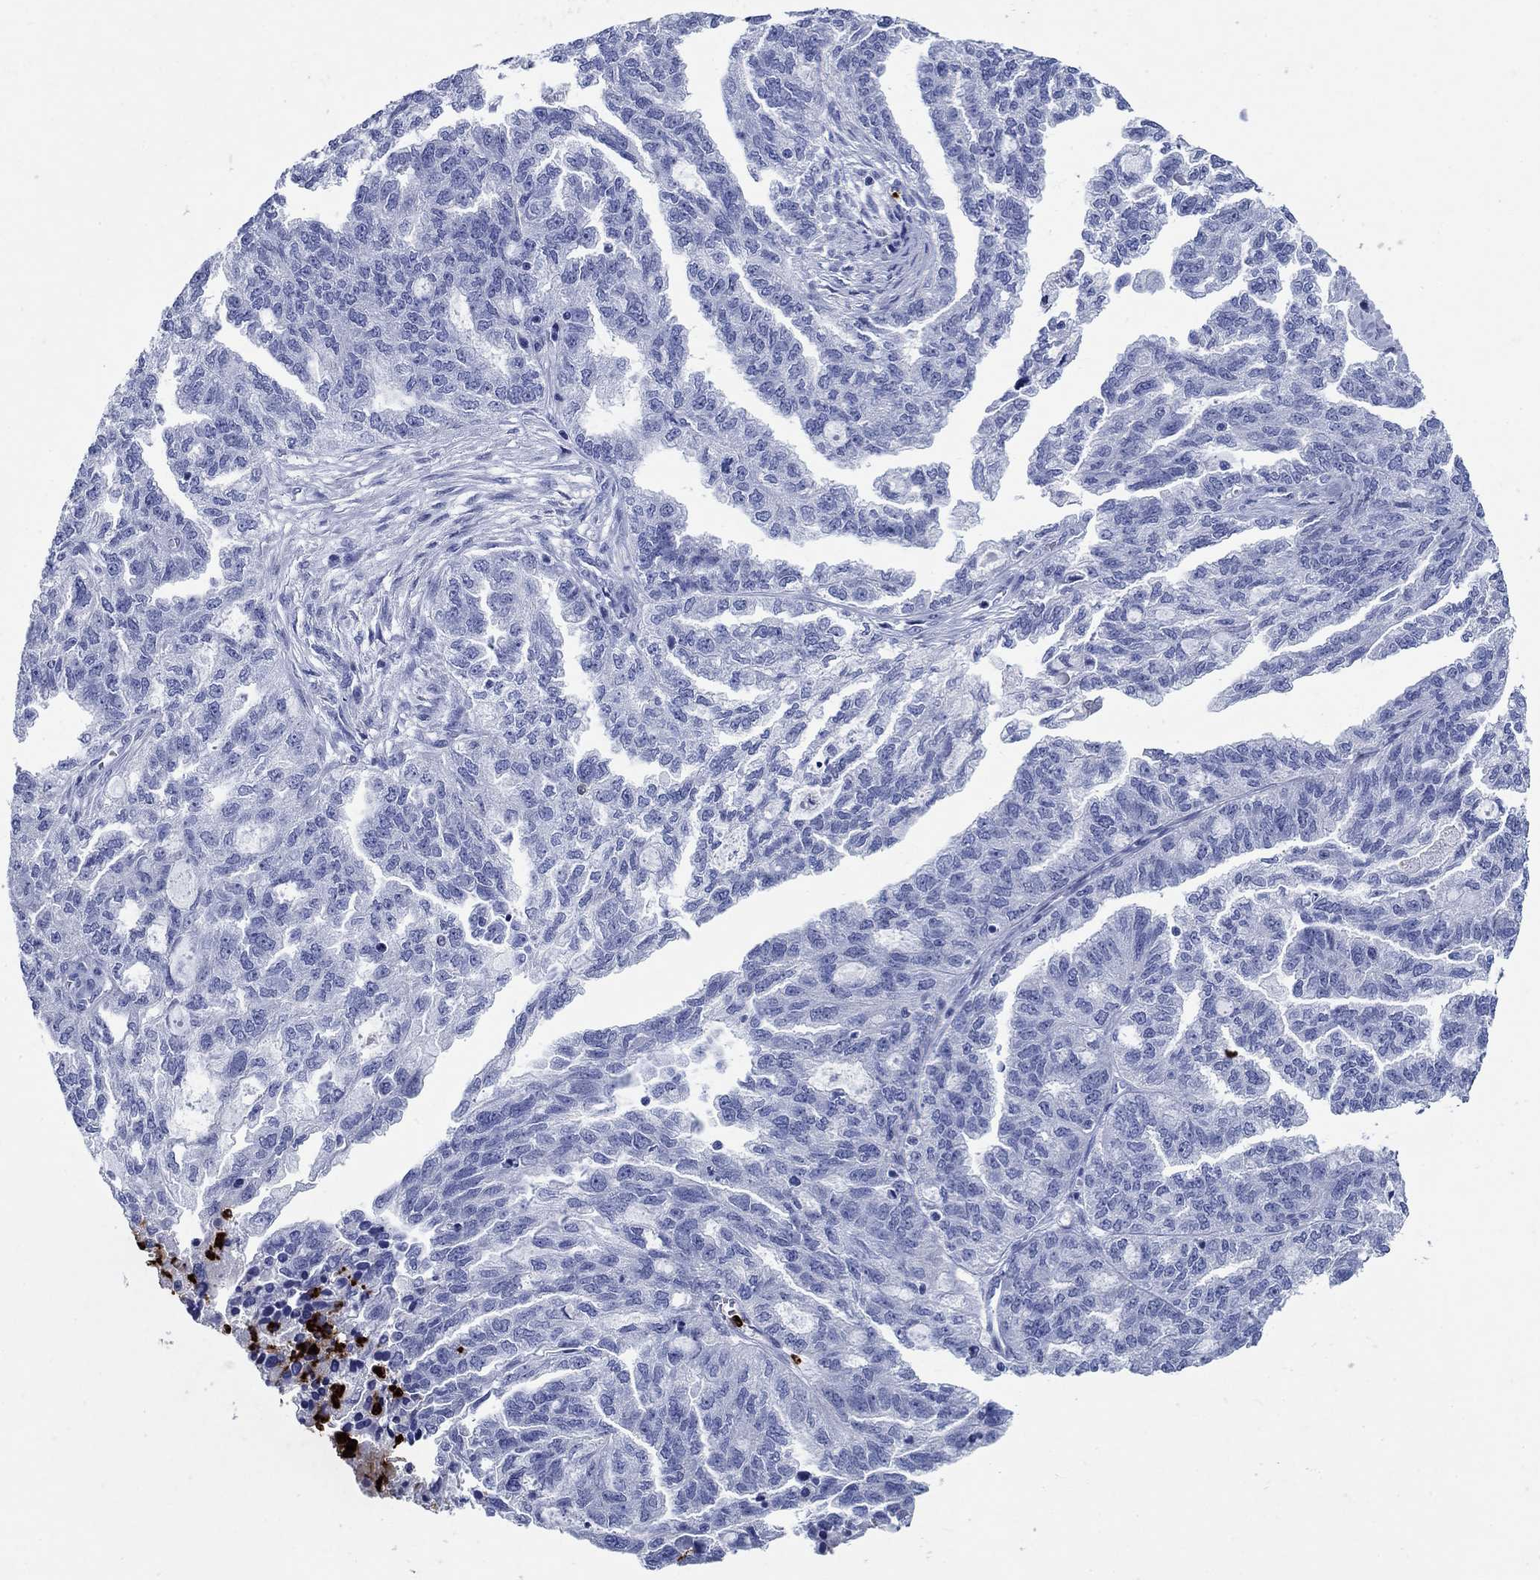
{"staining": {"intensity": "negative", "quantity": "none", "location": "none"}, "tissue": "ovarian cancer", "cell_type": "Tumor cells", "image_type": "cancer", "snomed": [{"axis": "morphology", "description": "Cystadenocarcinoma, serous, NOS"}, {"axis": "topography", "description": "Ovary"}], "caption": "Immunohistochemistry micrograph of human serous cystadenocarcinoma (ovarian) stained for a protein (brown), which reveals no positivity in tumor cells.", "gene": "AZU1", "patient": {"sex": "female", "age": 51}}